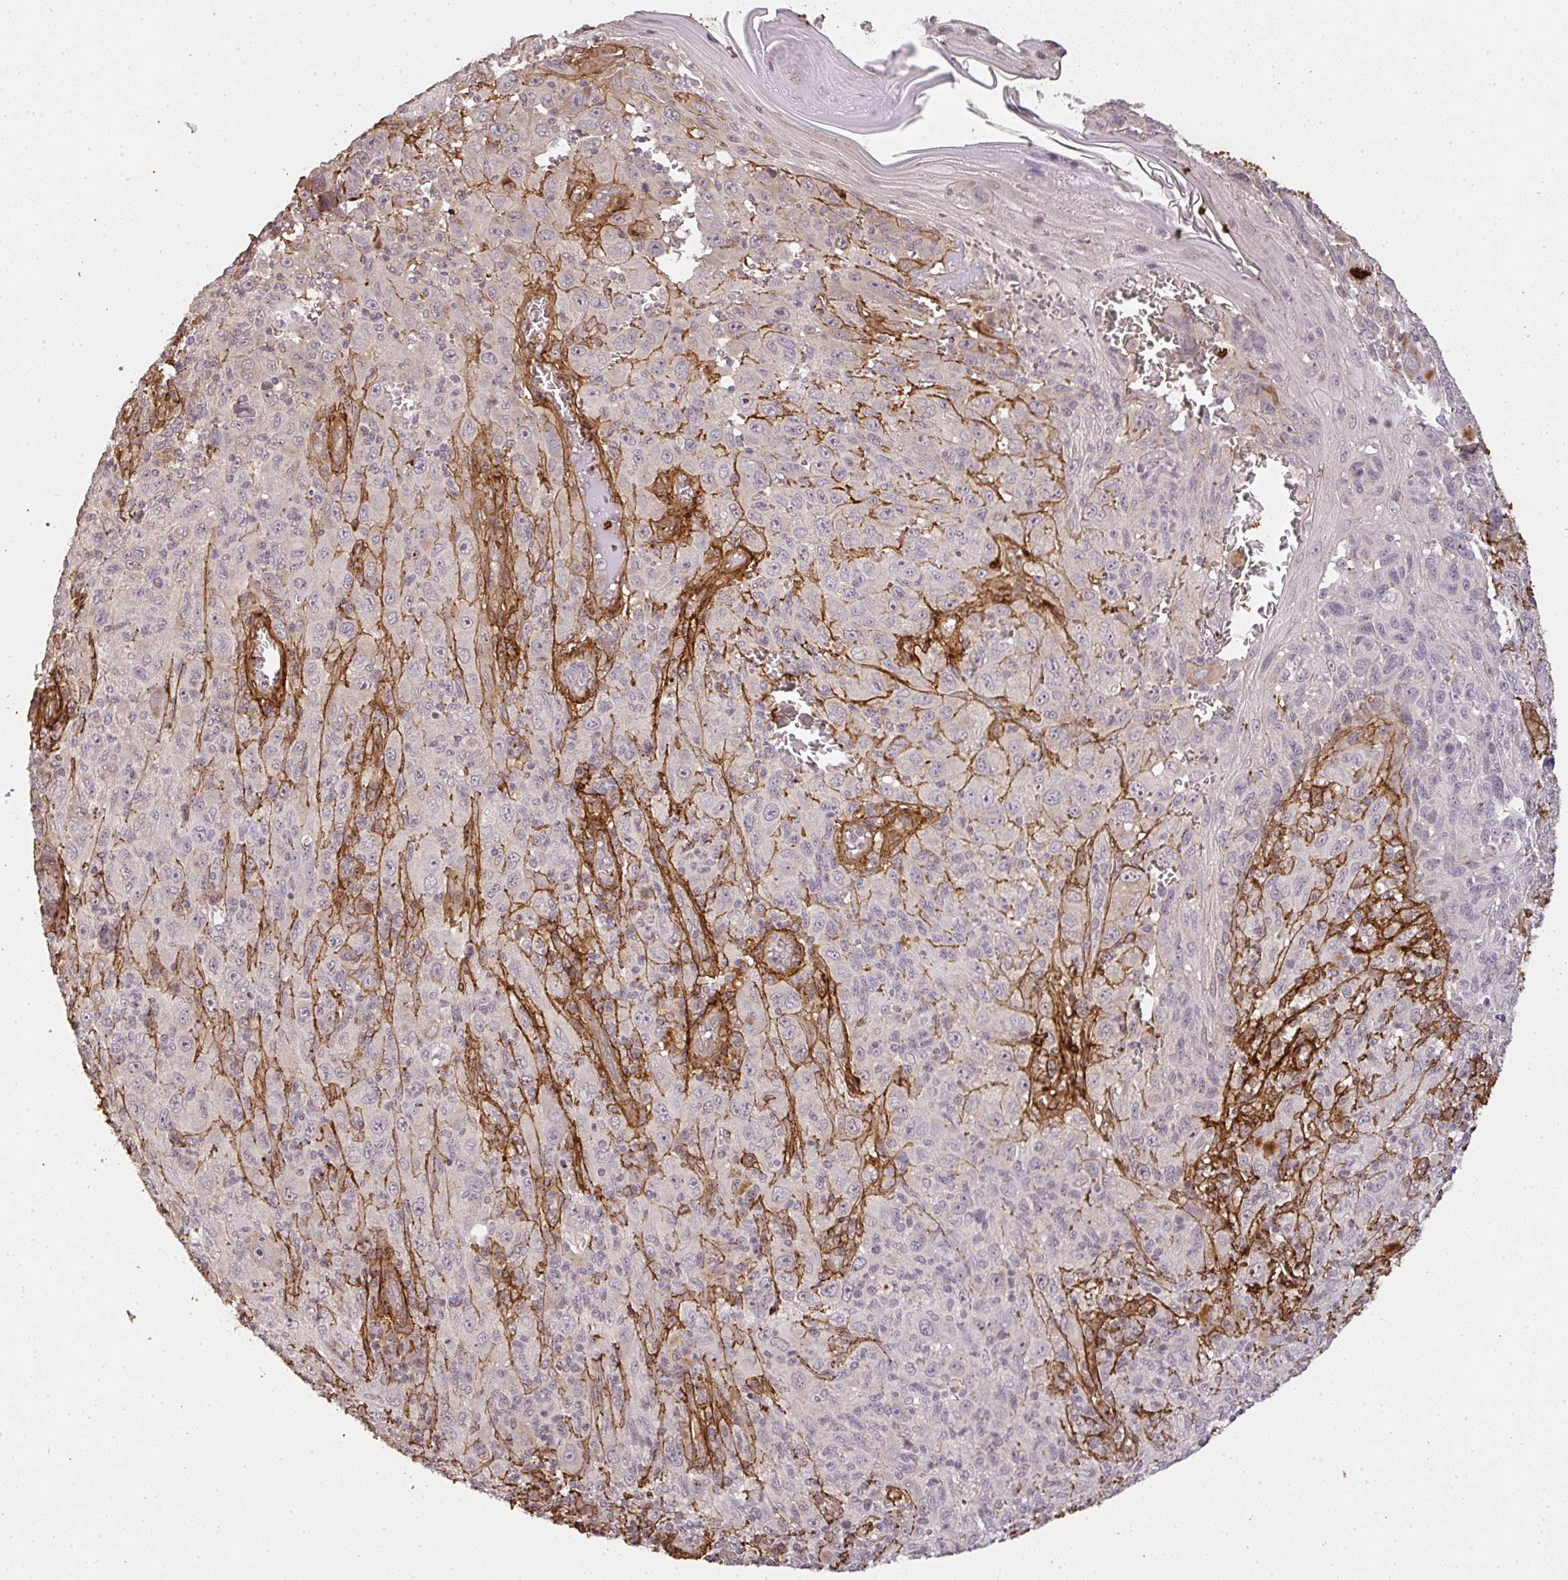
{"staining": {"intensity": "negative", "quantity": "none", "location": "none"}, "tissue": "melanoma", "cell_type": "Tumor cells", "image_type": "cancer", "snomed": [{"axis": "morphology", "description": "Malignant melanoma, NOS"}, {"axis": "topography", "description": "Skin"}], "caption": "A photomicrograph of human malignant melanoma is negative for staining in tumor cells.", "gene": "COL3A1", "patient": {"sex": "female", "age": 91}}